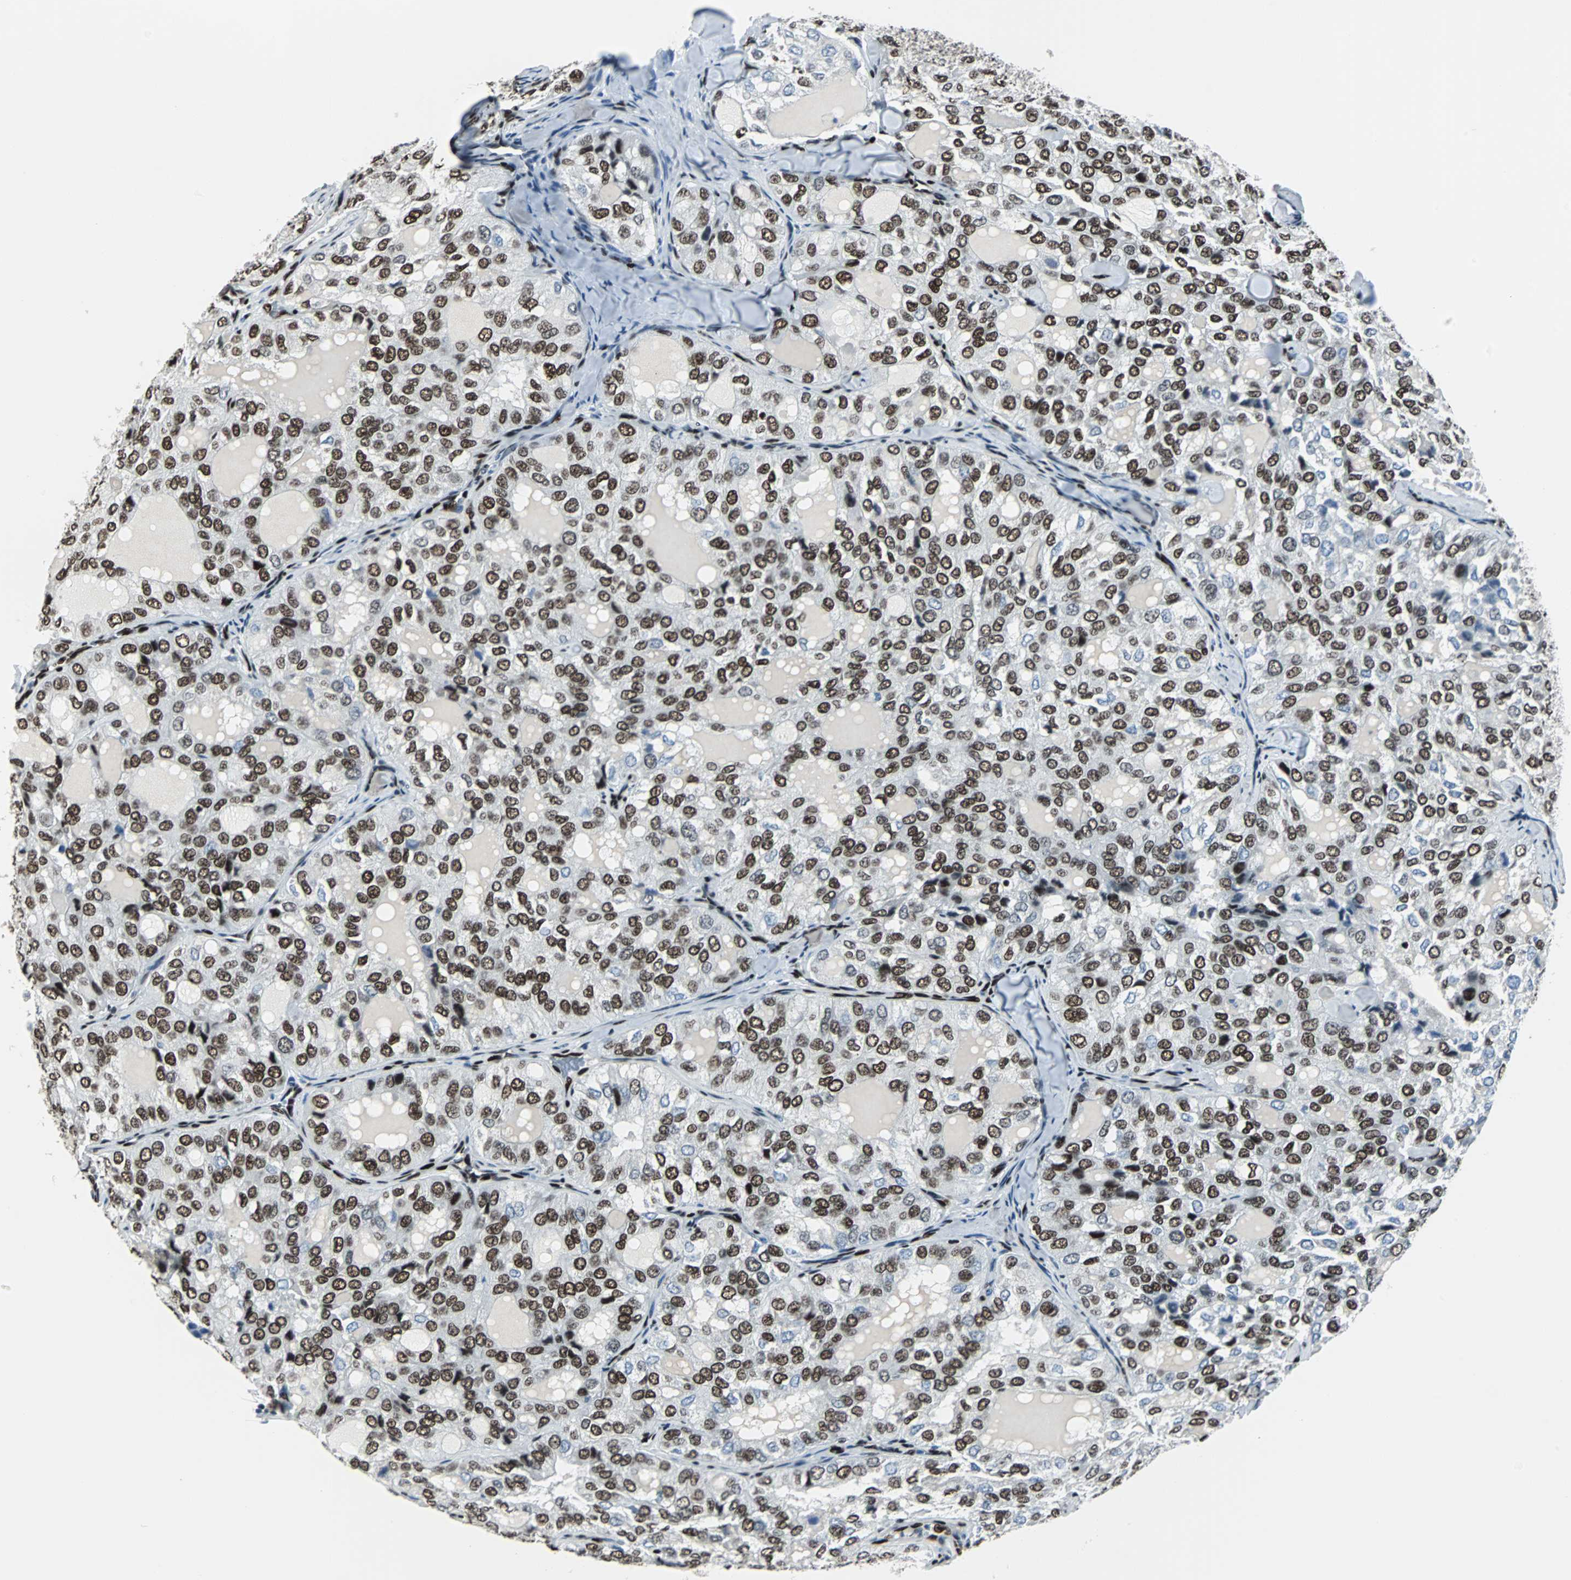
{"staining": {"intensity": "moderate", "quantity": "25%-75%", "location": "nuclear"}, "tissue": "thyroid cancer", "cell_type": "Tumor cells", "image_type": "cancer", "snomed": [{"axis": "morphology", "description": "Follicular adenoma carcinoma, NOS"}, {"axis": "topography", "description": "Thyroid gland"}], "caption": "This histopathology image demonstrates thyroid follicular adenoma carcinoma stained with immunohistochemistry to label a protein in brown. The nuclear of tumor cells show moderate positivity for the protein. Nuclei are counter-stained blue.", "gene": "MEF2D", "patient": {"sex": "male", "age": 75}}